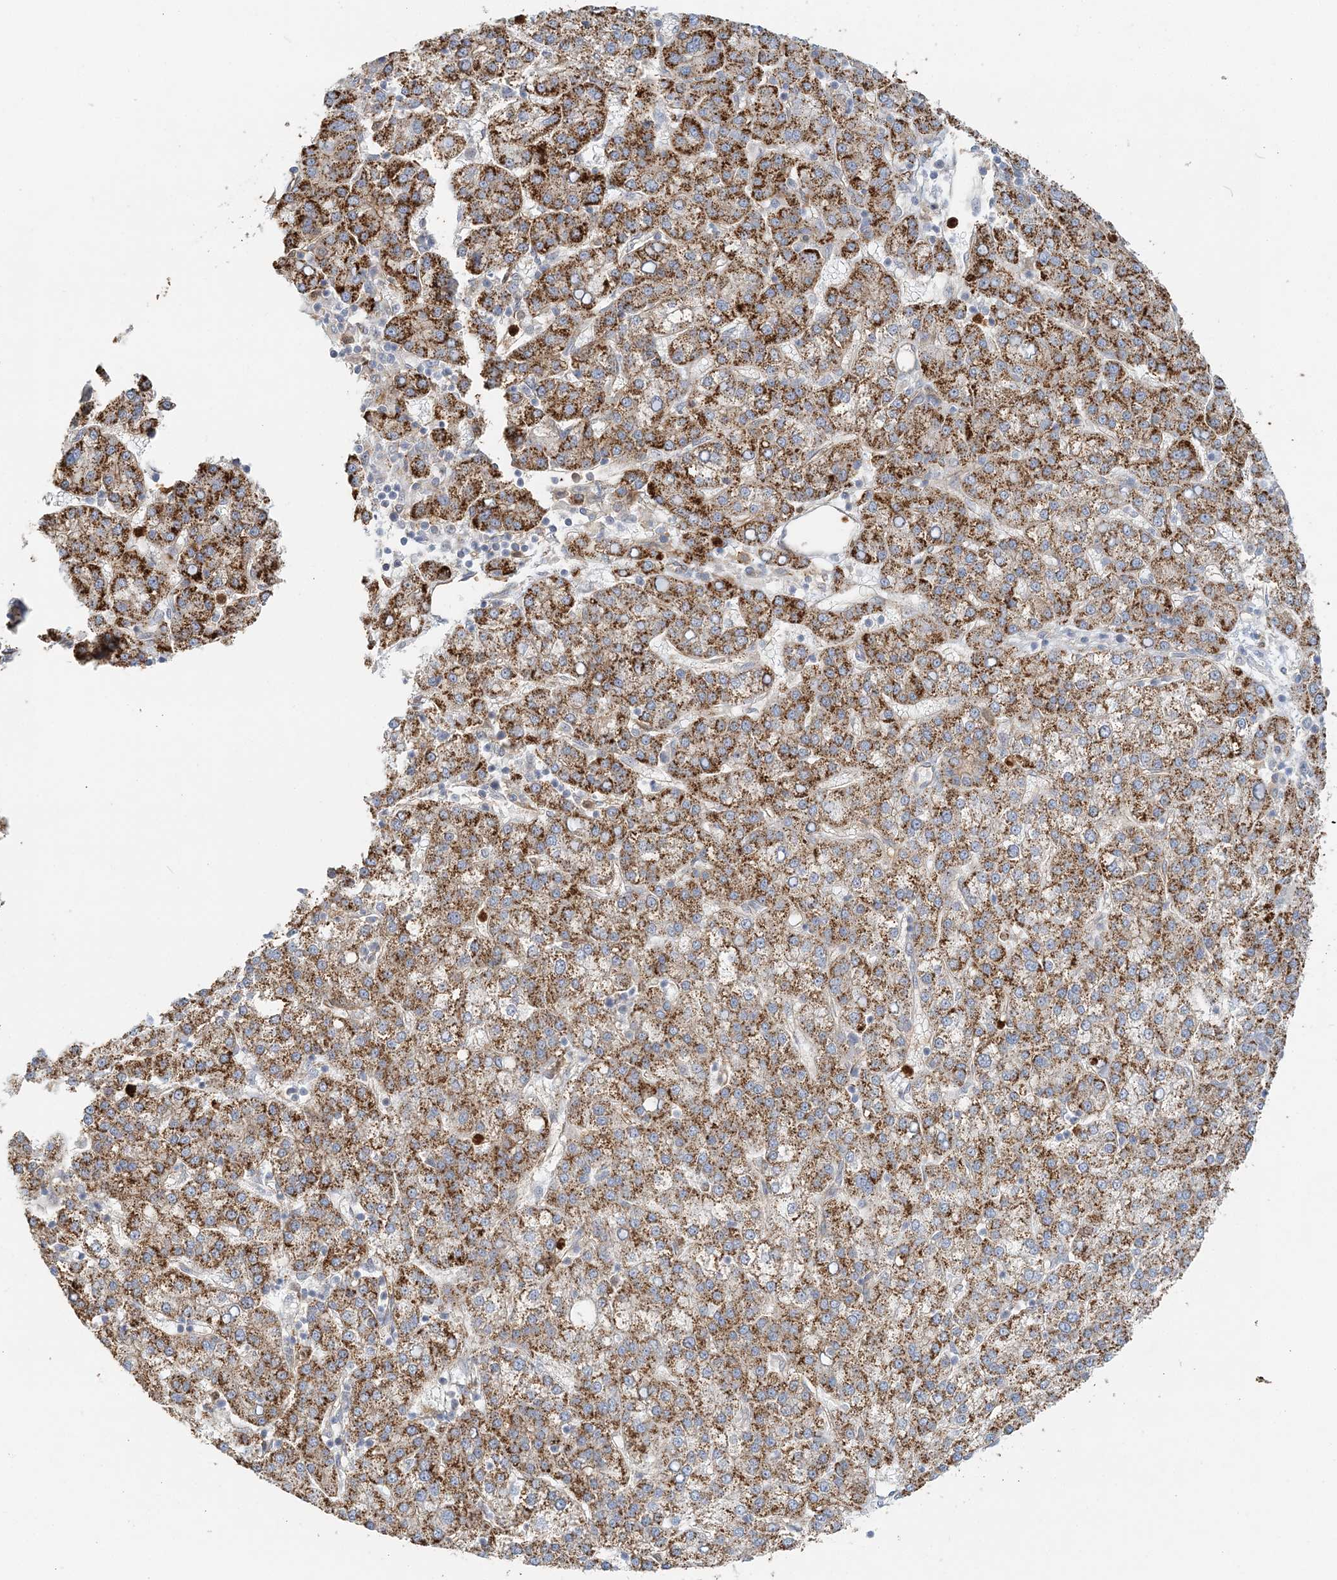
{"staining": {"intensity": "strong", "quantity": ">75%", "location": "cytoplasmic/membranous"}, "tissue": "liver cancer", "cell_type": "Tumor cells", "image_type": "cancer", "snomed": [{"axis": "morphology", "description": "Carcinoma, Hepatocellular, NOS"}, {"axis": "topography", "description": "Liver"}], "caption": "Tumor cells exhibit strong cytoplasmic/membranous staining in about >75% of cells in liver cancer. The staining was performed using DAB (3,3'-diaminobenzidine) to visualize the protein expression in brown, while the nuclei were stained in blue with hematoxylin (Magnification: 20x).", "gene": "DNAH1", "patient": {"sex": "female", "age": 58}}